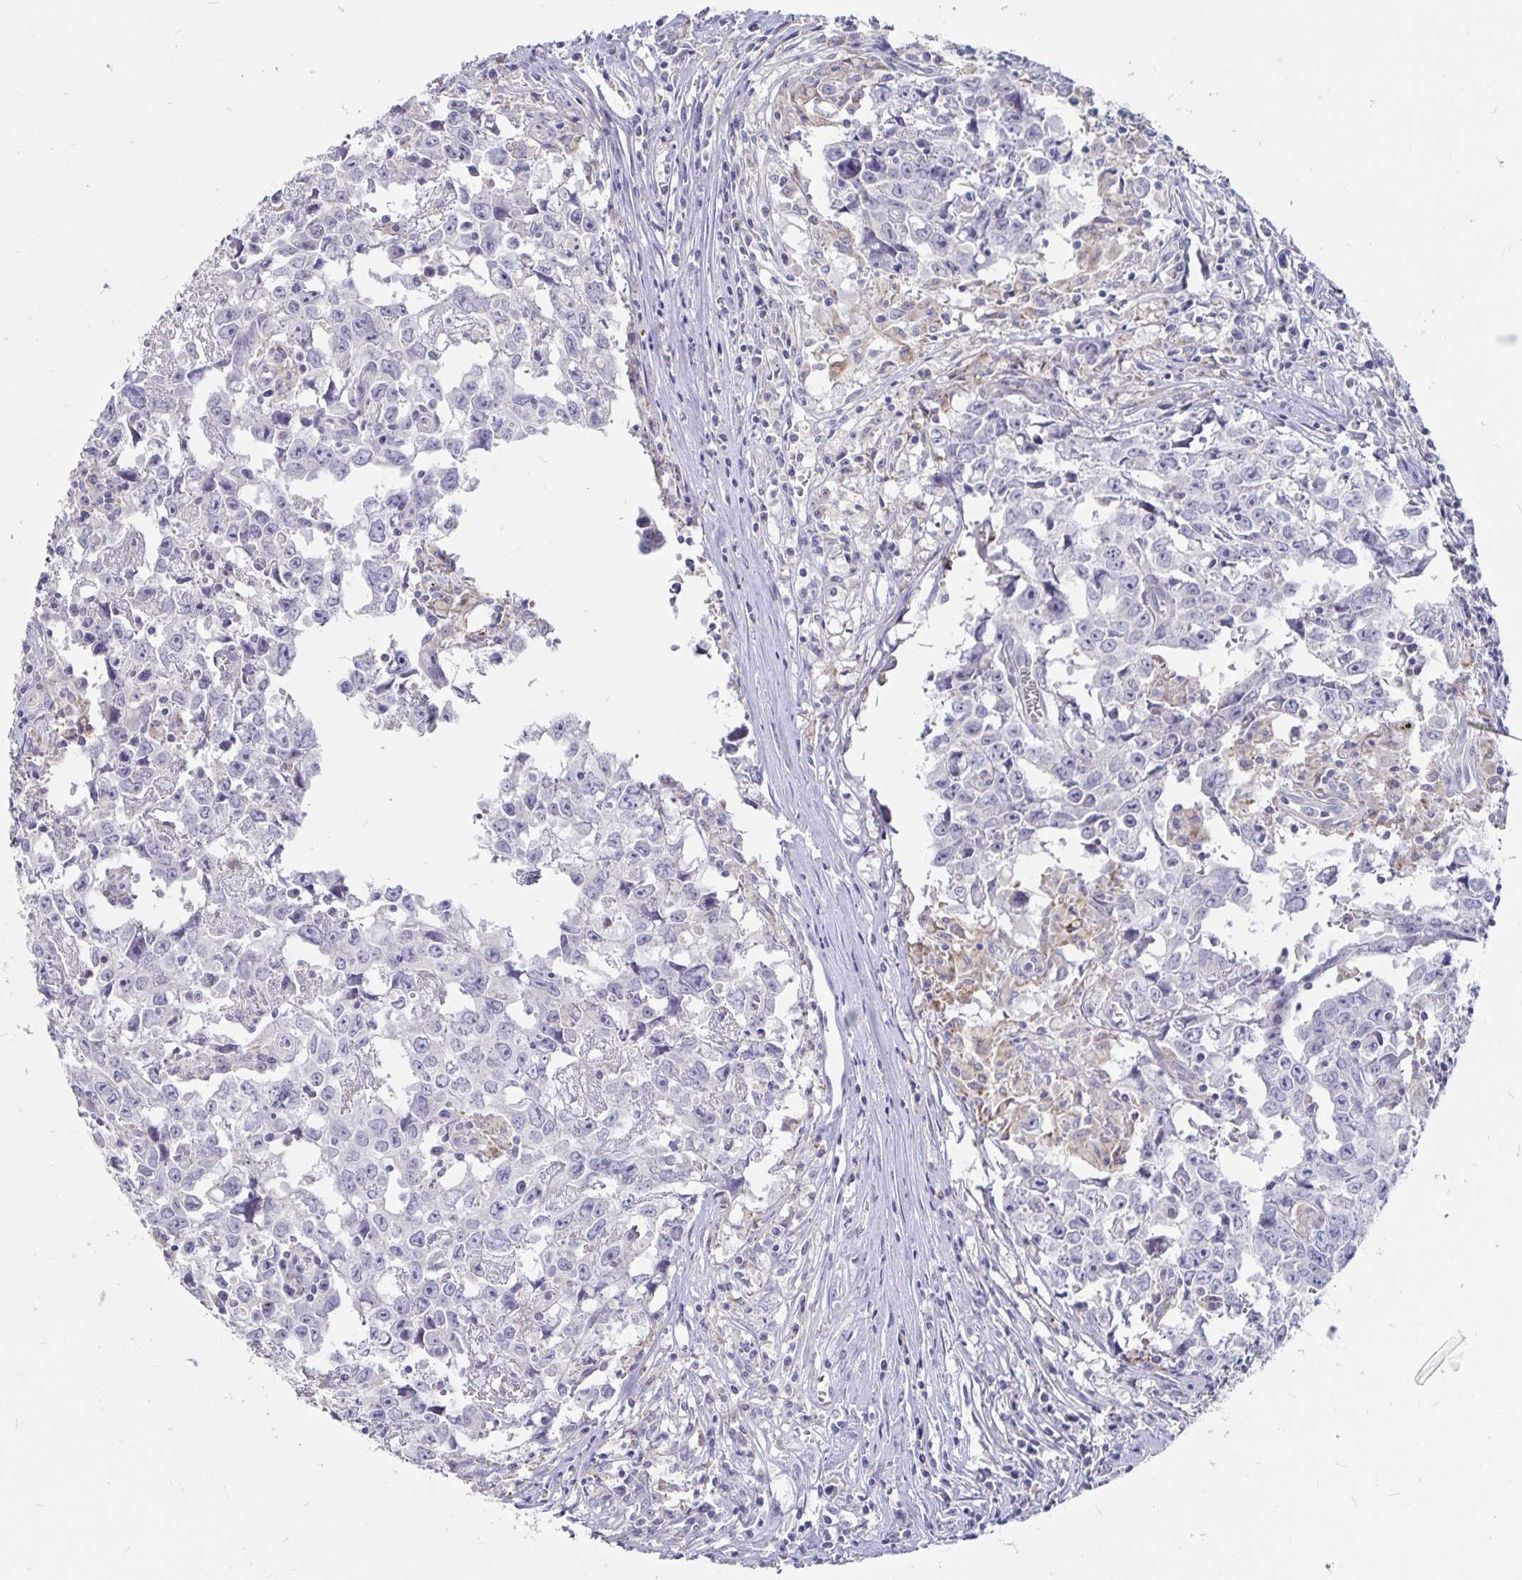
{"staining": {"intensity": "negative", "quantity": "none", "location": "none"}, "tissue": "testis cancer", "cell_type": "Tumor cells", "image_type": "cancer", "snomed": [{"axis": "morphology", "description": "Carcinoma, Embryonal, NOS"}, {"axis": "topography", "description": "Testis"}], "caption": "A micrograph of human testis cancer is negative for staining in tumor cells.", "gene": "SPPL3", "patient": {"sex": "male", "age": 22}}